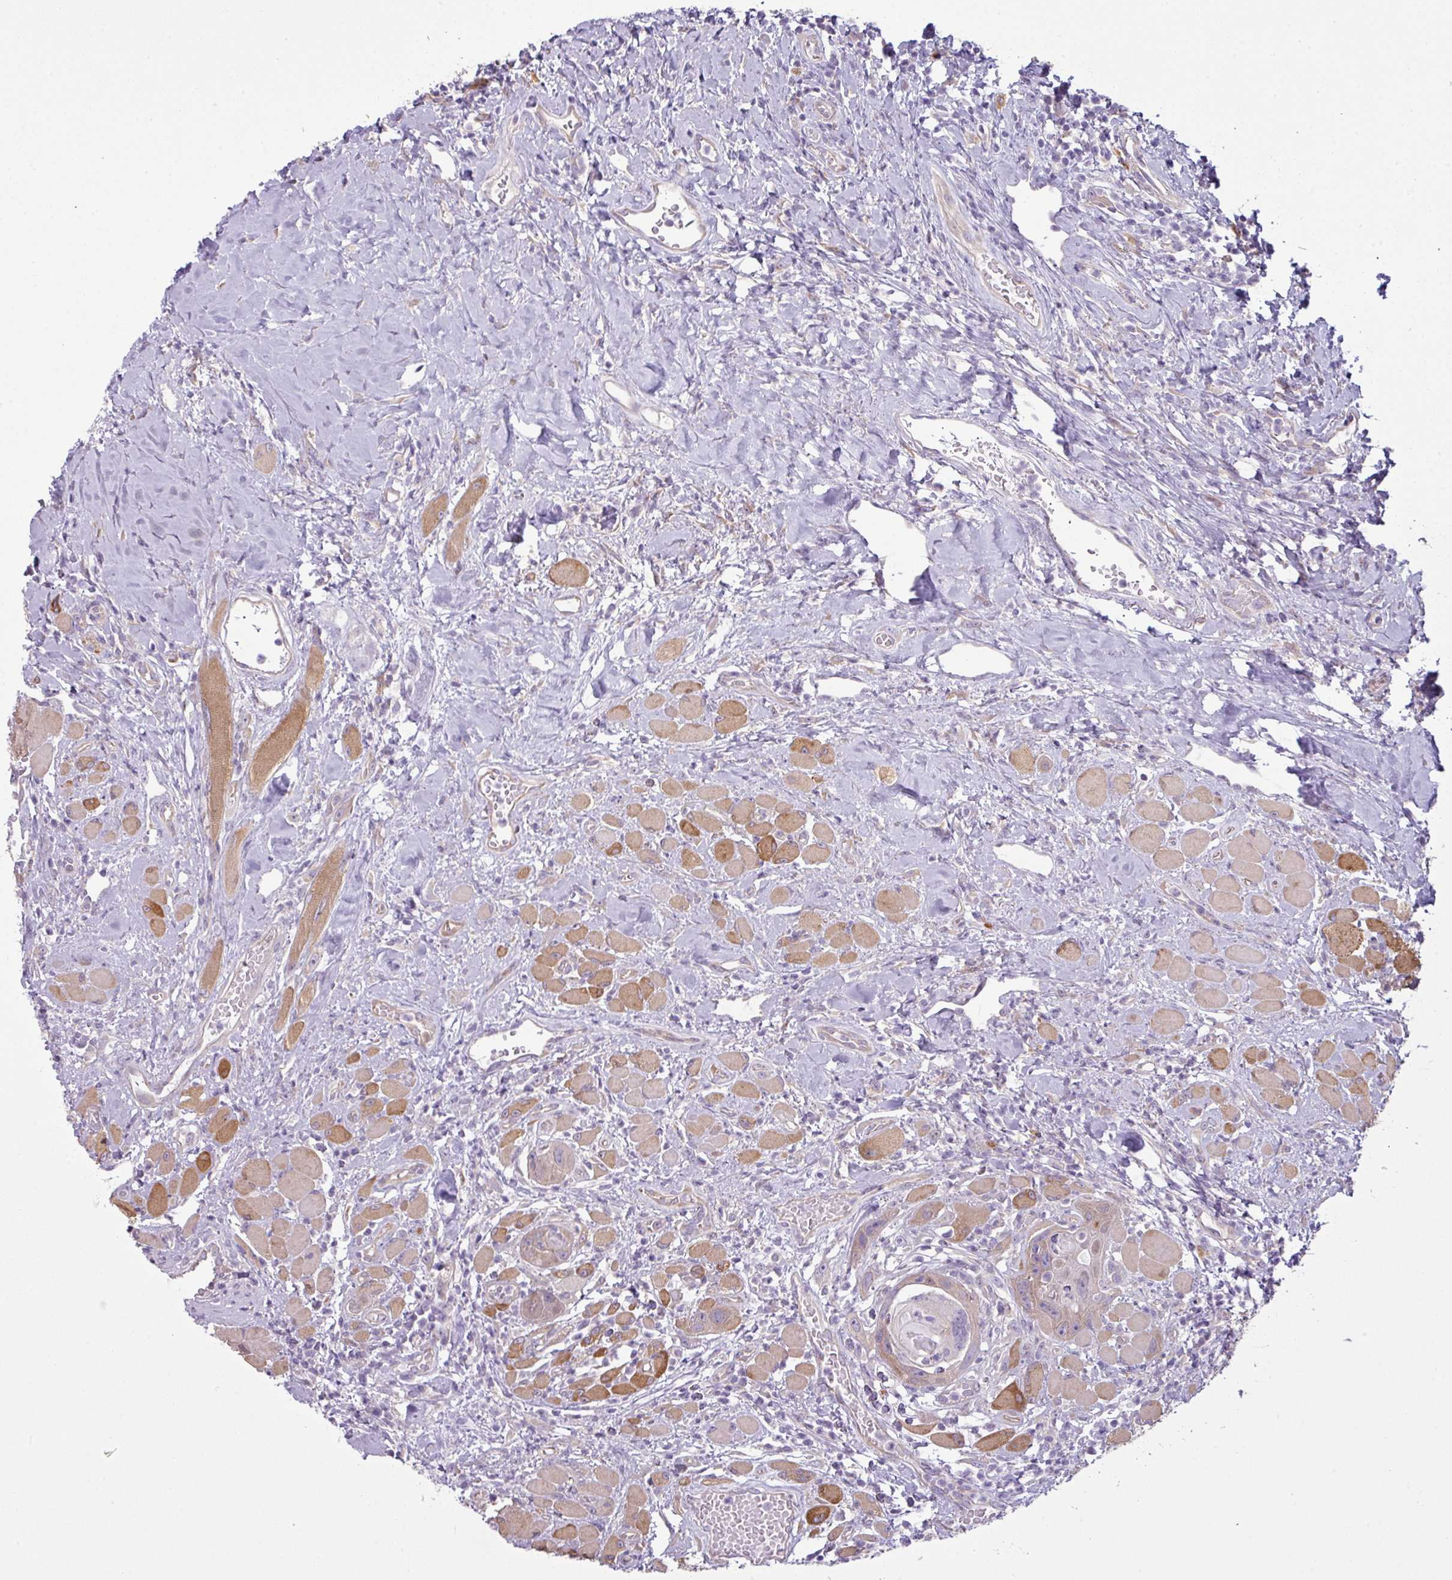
{"staining": {"intensity": "weak", "quantity": "<25%", "location": "cytoplasmic/membranous"}, "tissue": "head and neck cancer", "cell_type": "Tumor cells", "image_type": "cancer", "snomed": [{"axis": "morphology", "description": "Squamous cell carcinoma, NOS"}, {"axis": "topography", "description": "Head-Neck"}], "caption": "Micrograph shows no significant protein staining in tumor cells of squamous cell carcinoma (head and neck).", "gene": "CAMK2B", "patient": {"sex": "female", "age": 59}}